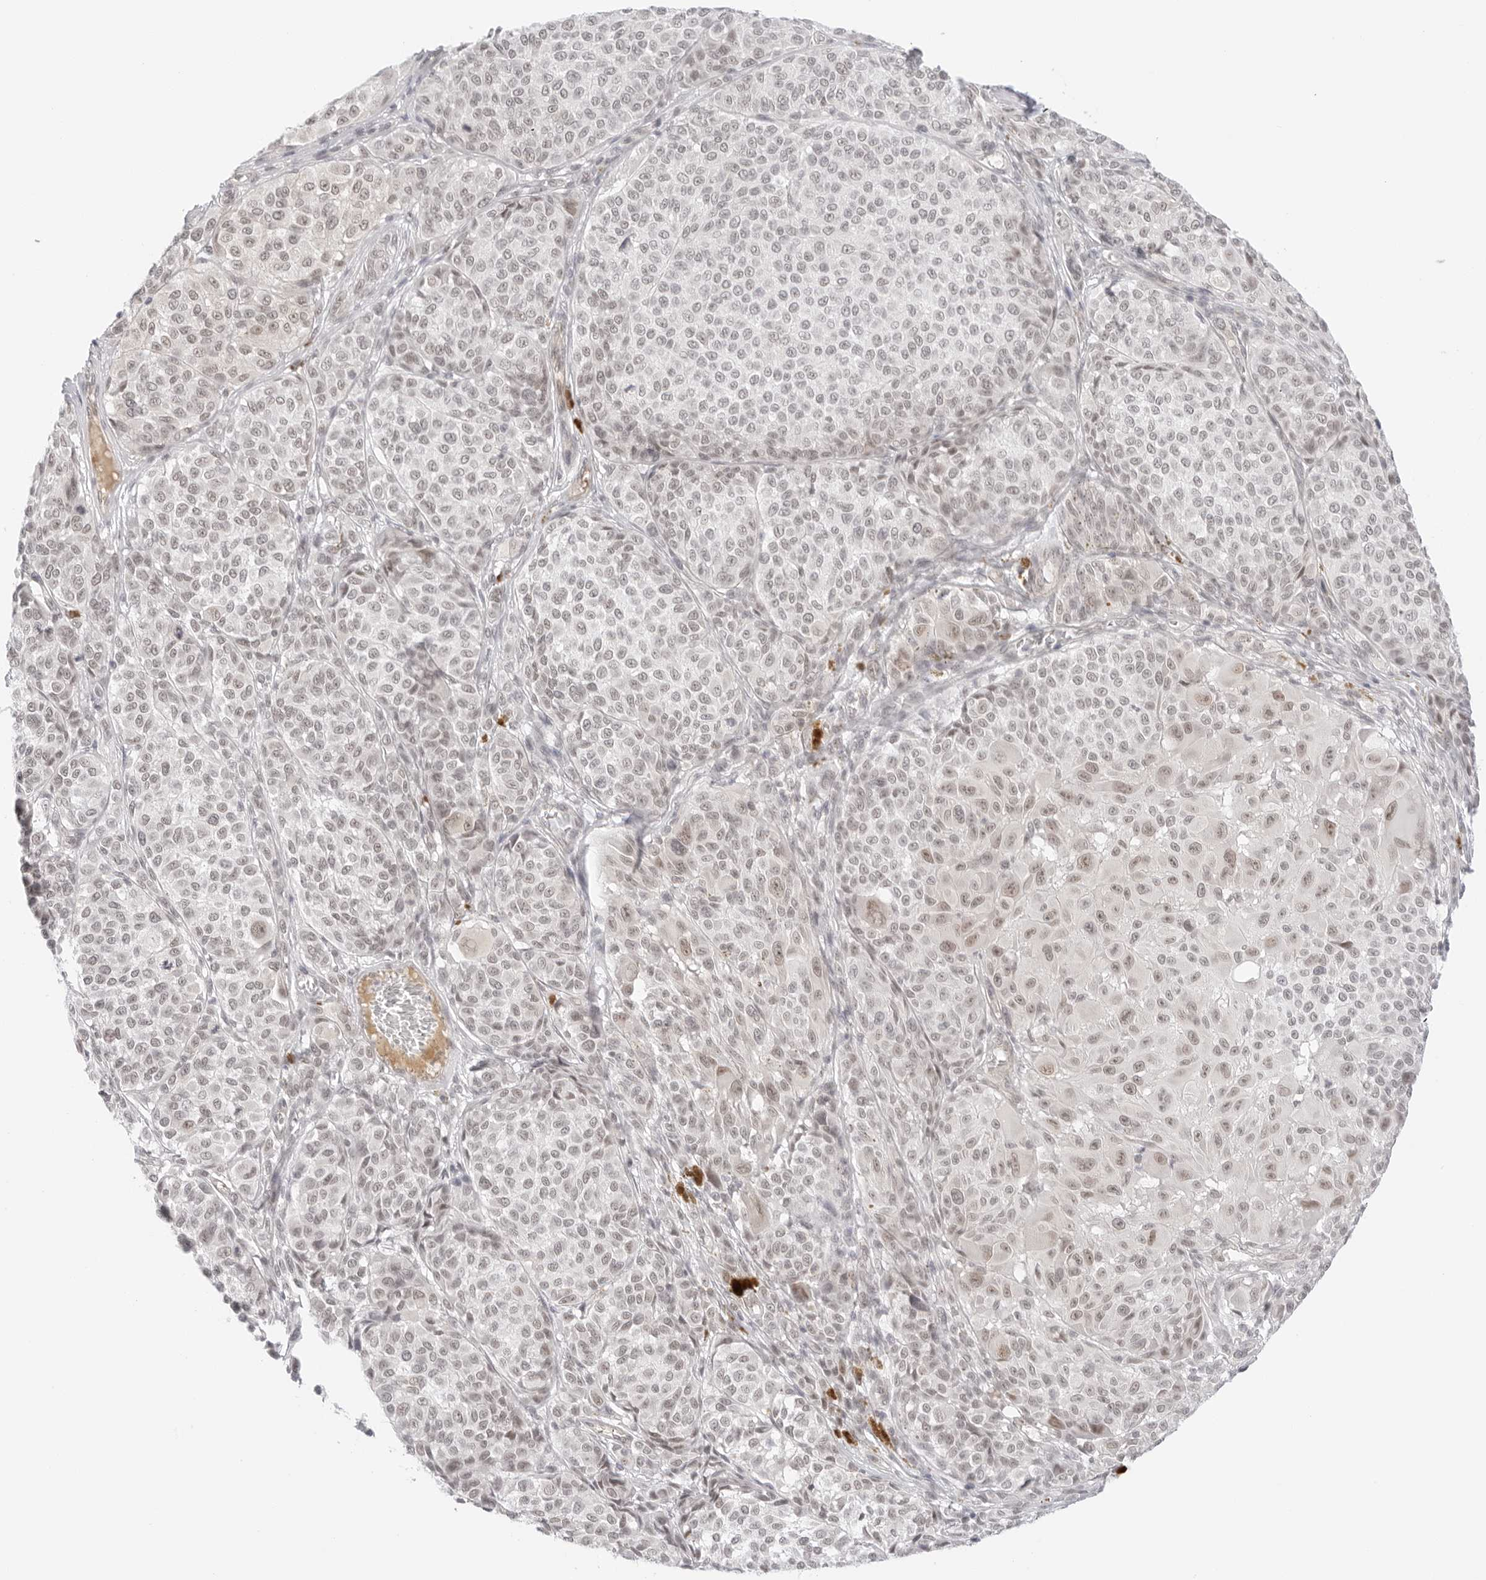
{"staining": {"intensity": "weak", "quantity": ">75%", "location": "nuclear"}, "tissue": "melanoma", "cell_type": "Tumor cells", "image_type": "cancer", "snomed": [{"axis": "morphology", "description": "Malignant melanoma, NOS"}, {"axis": "topography", "description": "Skin"}], "caption": "Protein positivity by immunohistochemistry (IHC) demonstrates weak nuclear staining in approximately >75% of tumor cells in malignant melanoma. (DAB (3,3'-diaminobenzidine) IHC with brightfield microscopy, high magnification).", "gene": "MED18", "patient": {"sex": "male", "age": 83}}